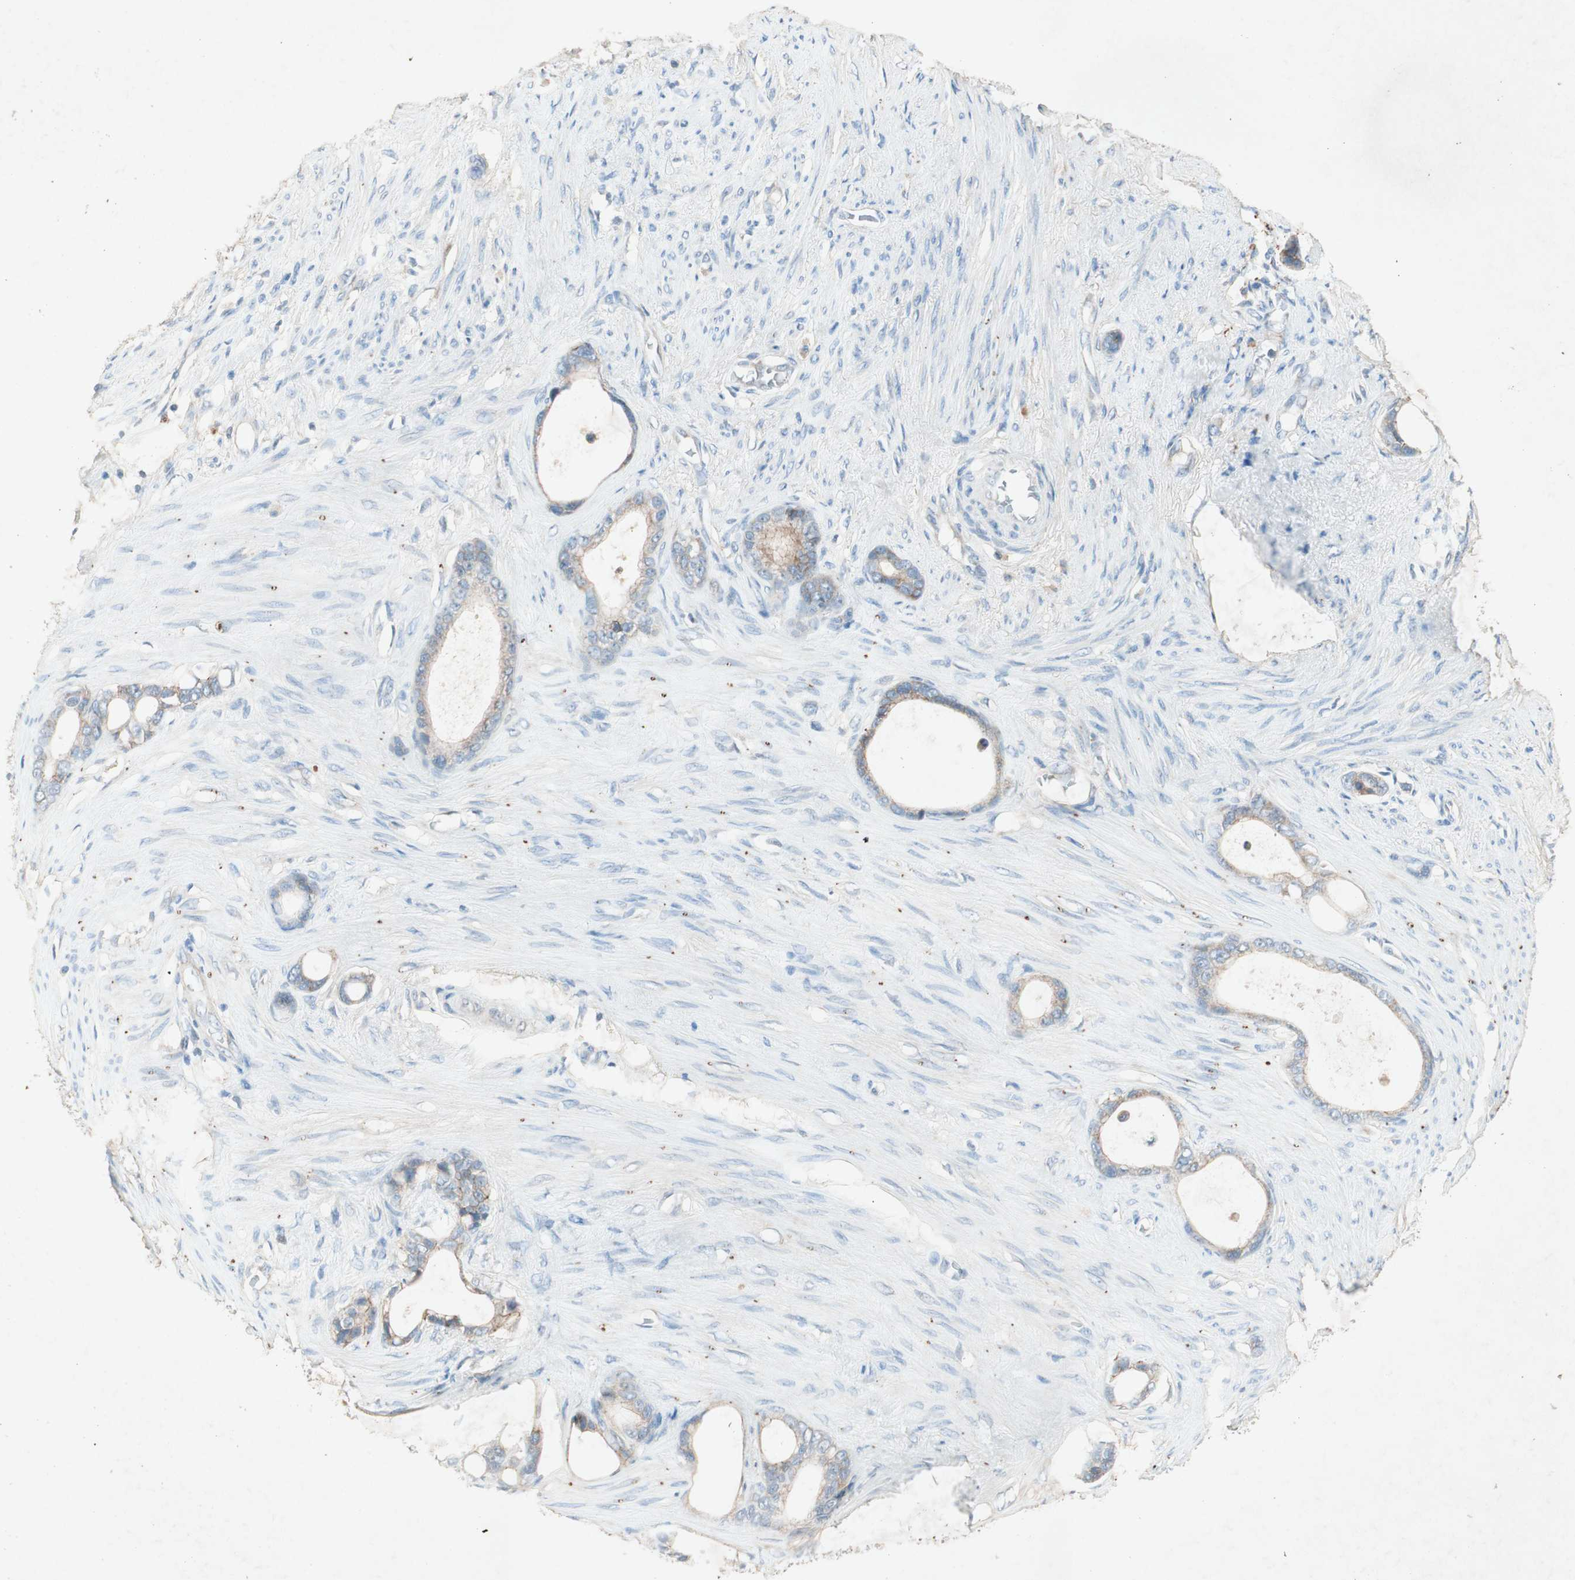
{"staining": {"intensity": "weak", "quantity": "25%-75%", "location": "cytoplasmic/membranous"}, "tissue": "stomach cancer", "cell_type": "Tumor cells", "image_type": "cancer", "snomed": [{"axis": "morphology", "description": "Adenocarcinoma, NOS"}, {"axis": "topography", "description": "Stomach"}], "caption": "This is an image of immunohistochemistry (IHC) staining of stomach adenocarcinoma, which shows weak staining in the cytoplasmic/membranous of tumor cells.", "gene": "NKAIN1", "patient": {"sex": "female", "age": 75}}